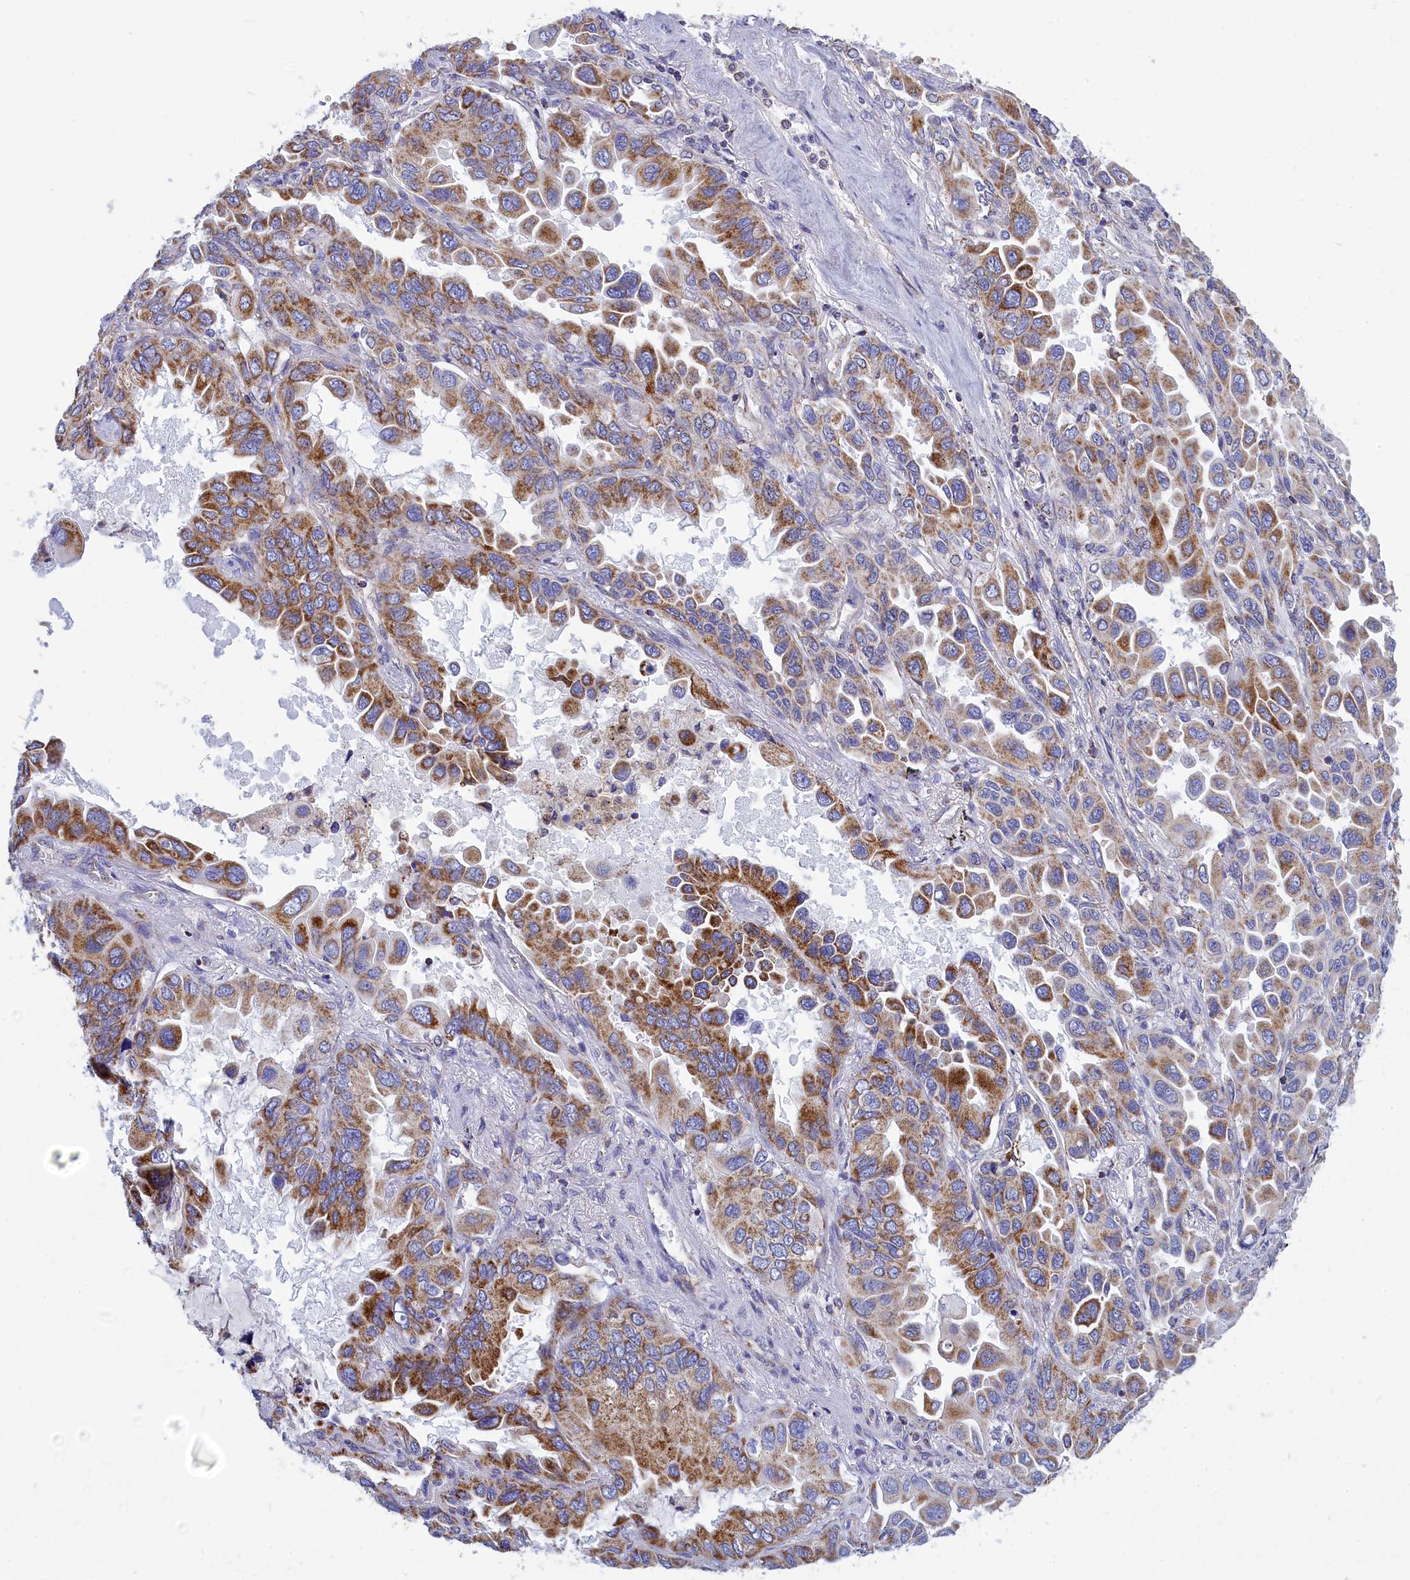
{"staining": {"intensity": "moderate", "quantity": ">75%", "location": "cytoplasmic/membranous"}, "tissue": "lung cancer", "cell_type": "Tumor cells", "image_type": "cancer", "snomed": [{"axis": "morphology", "description": "Adenocarcinoma, NOS"}, {"axis": "topography", "description": "Lung"}], "caption": "Lung cancer (adenocarcinoma) stained with immunohistochemistry (IHC) shows moderate cytoplasmic/membranous positivity in about >75% of tumor cells.", "gene": "CCRL2", "patient": {"sex": "male", "age": 64}}